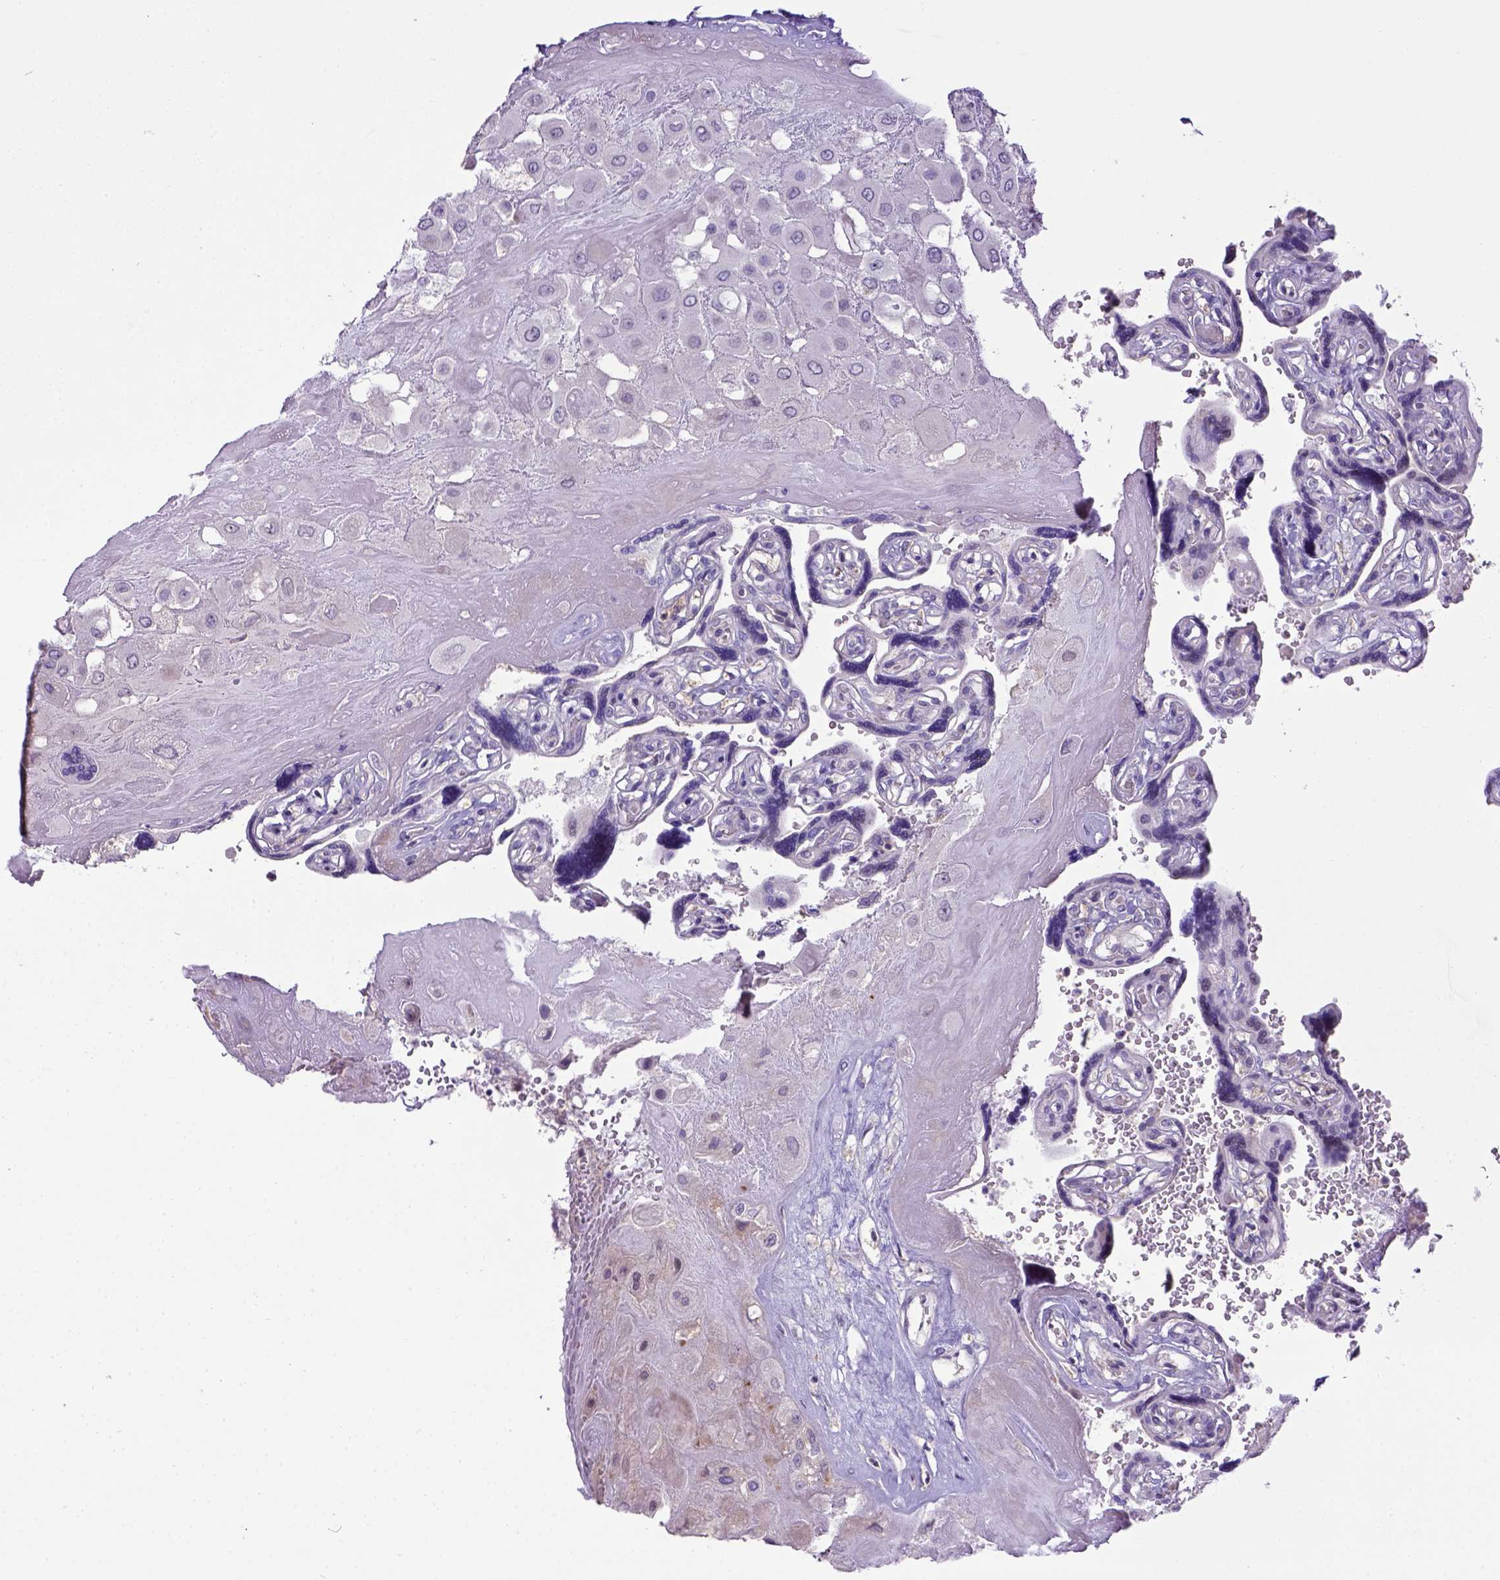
{"staining": {"intensity": "negative", "quantity": "none", "location": "none"}, "tissue": "placenta", "cell_type": "Decidual cells", "image_type": "normal", "snomed": [{"axis": "morphology", "description": "Normal tissue, NOS"}, {"axis": "topography", "description": "Placenta"}], "caption": "The micrograph displays no significant positivity in decidual cells of placenta. (Stains: DAB (3,3'-diaminobenzidine) immunohistochemistry with hematoxylin counter stain, Microscopy: brightfield microscopy at high magnification).", "gene": "CD40", "patient": {"sex": "female", "age": 32}}